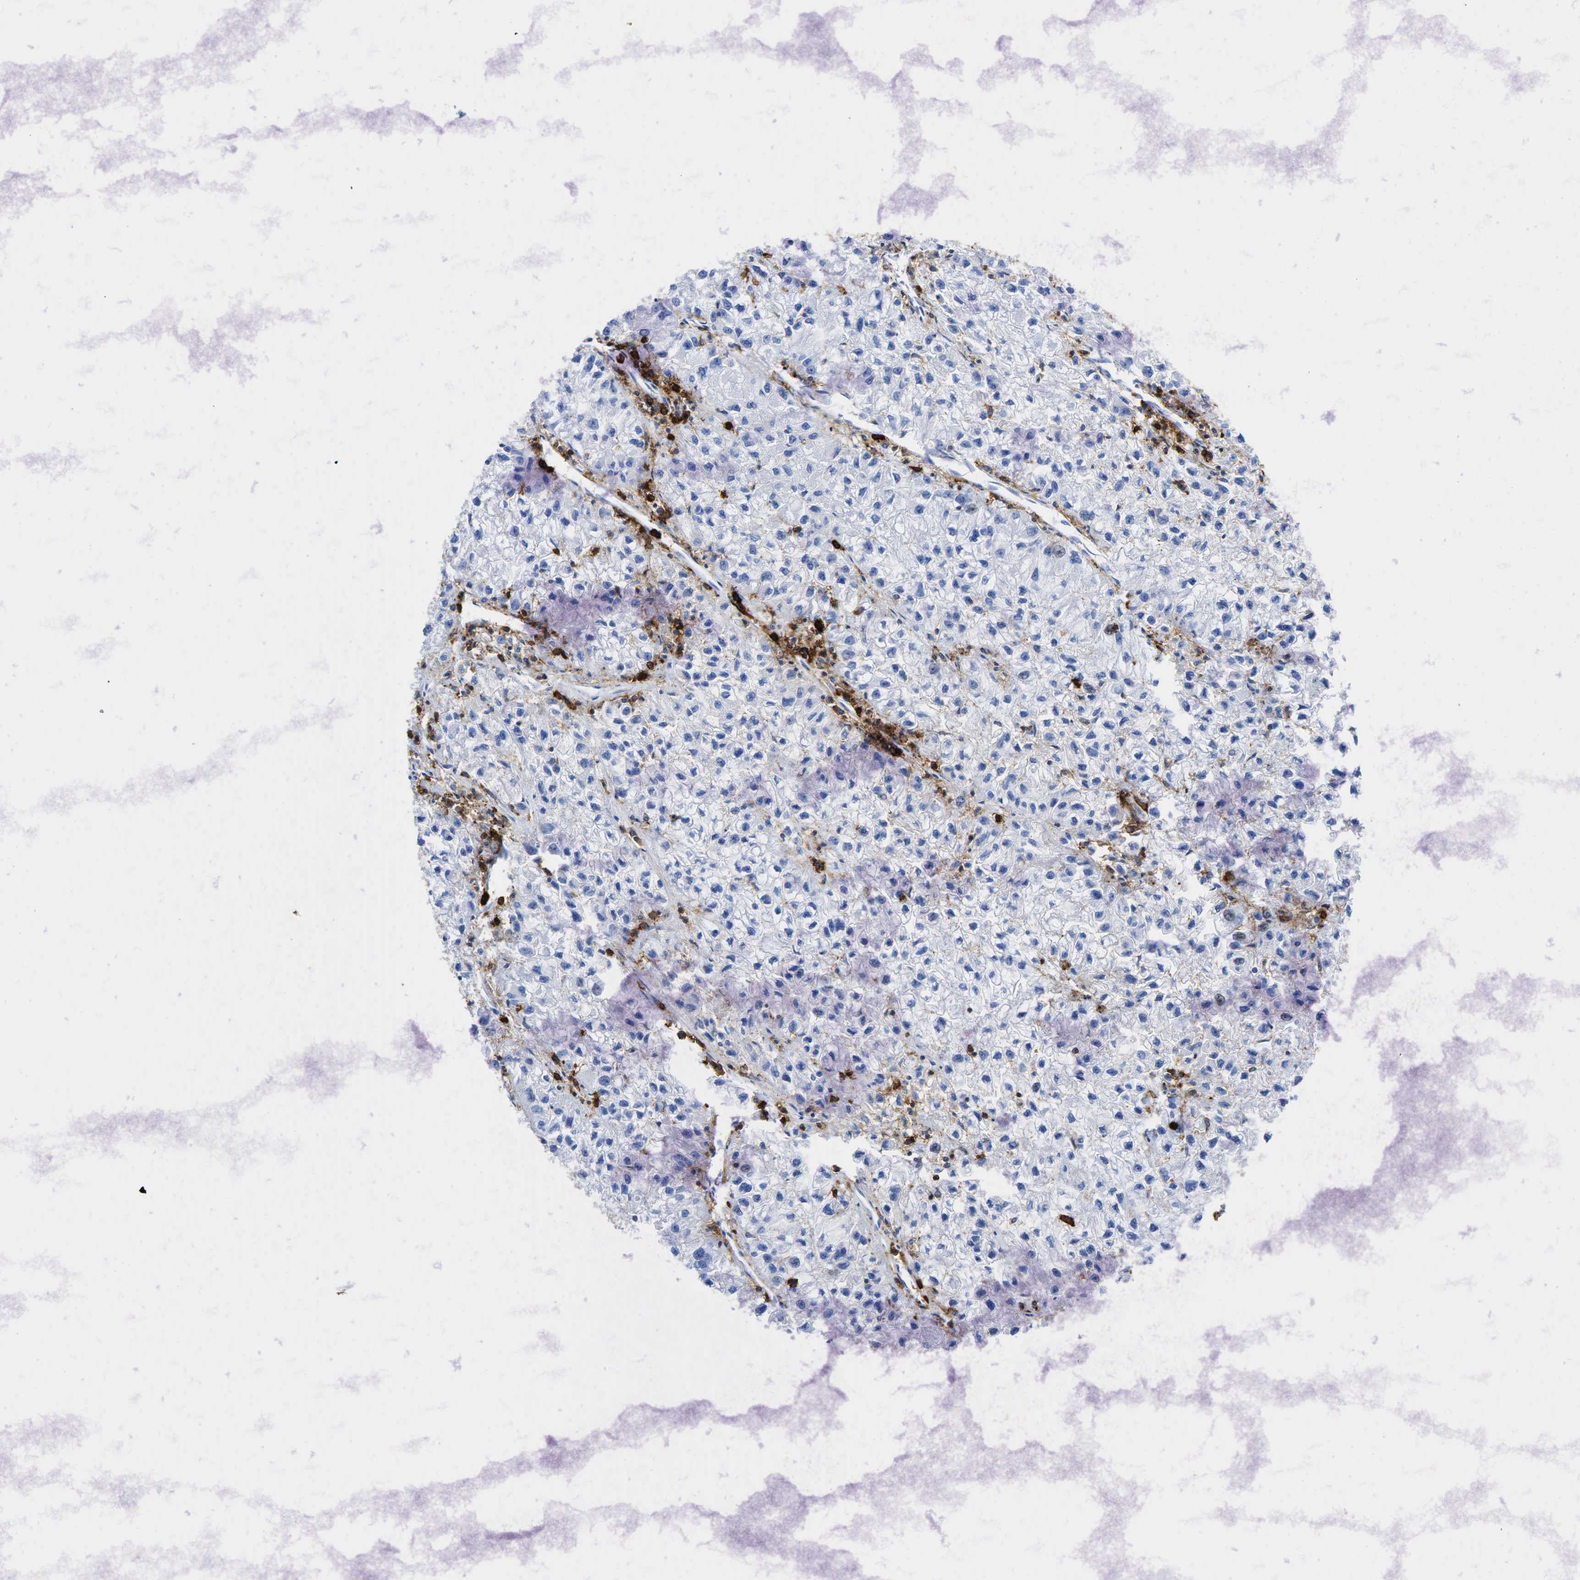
{"staining": {"intensity": "negative", "quantity": "none", "location": "none"}, "tissue": "renal cancer", "cell_type": "Tumor cells", "image_type": "cancer", "snomed": [{"axis": "morphology", "description": "Adenocarcinoma, NOS"}, {"axis": "topography", "description": "Kidney"}], "caption": "Tumor cells are negative for brown protein staining in adenocarcinoma (renal).", "gene": "PTPRC", "patient": {"sex": "male", "age": 59}}